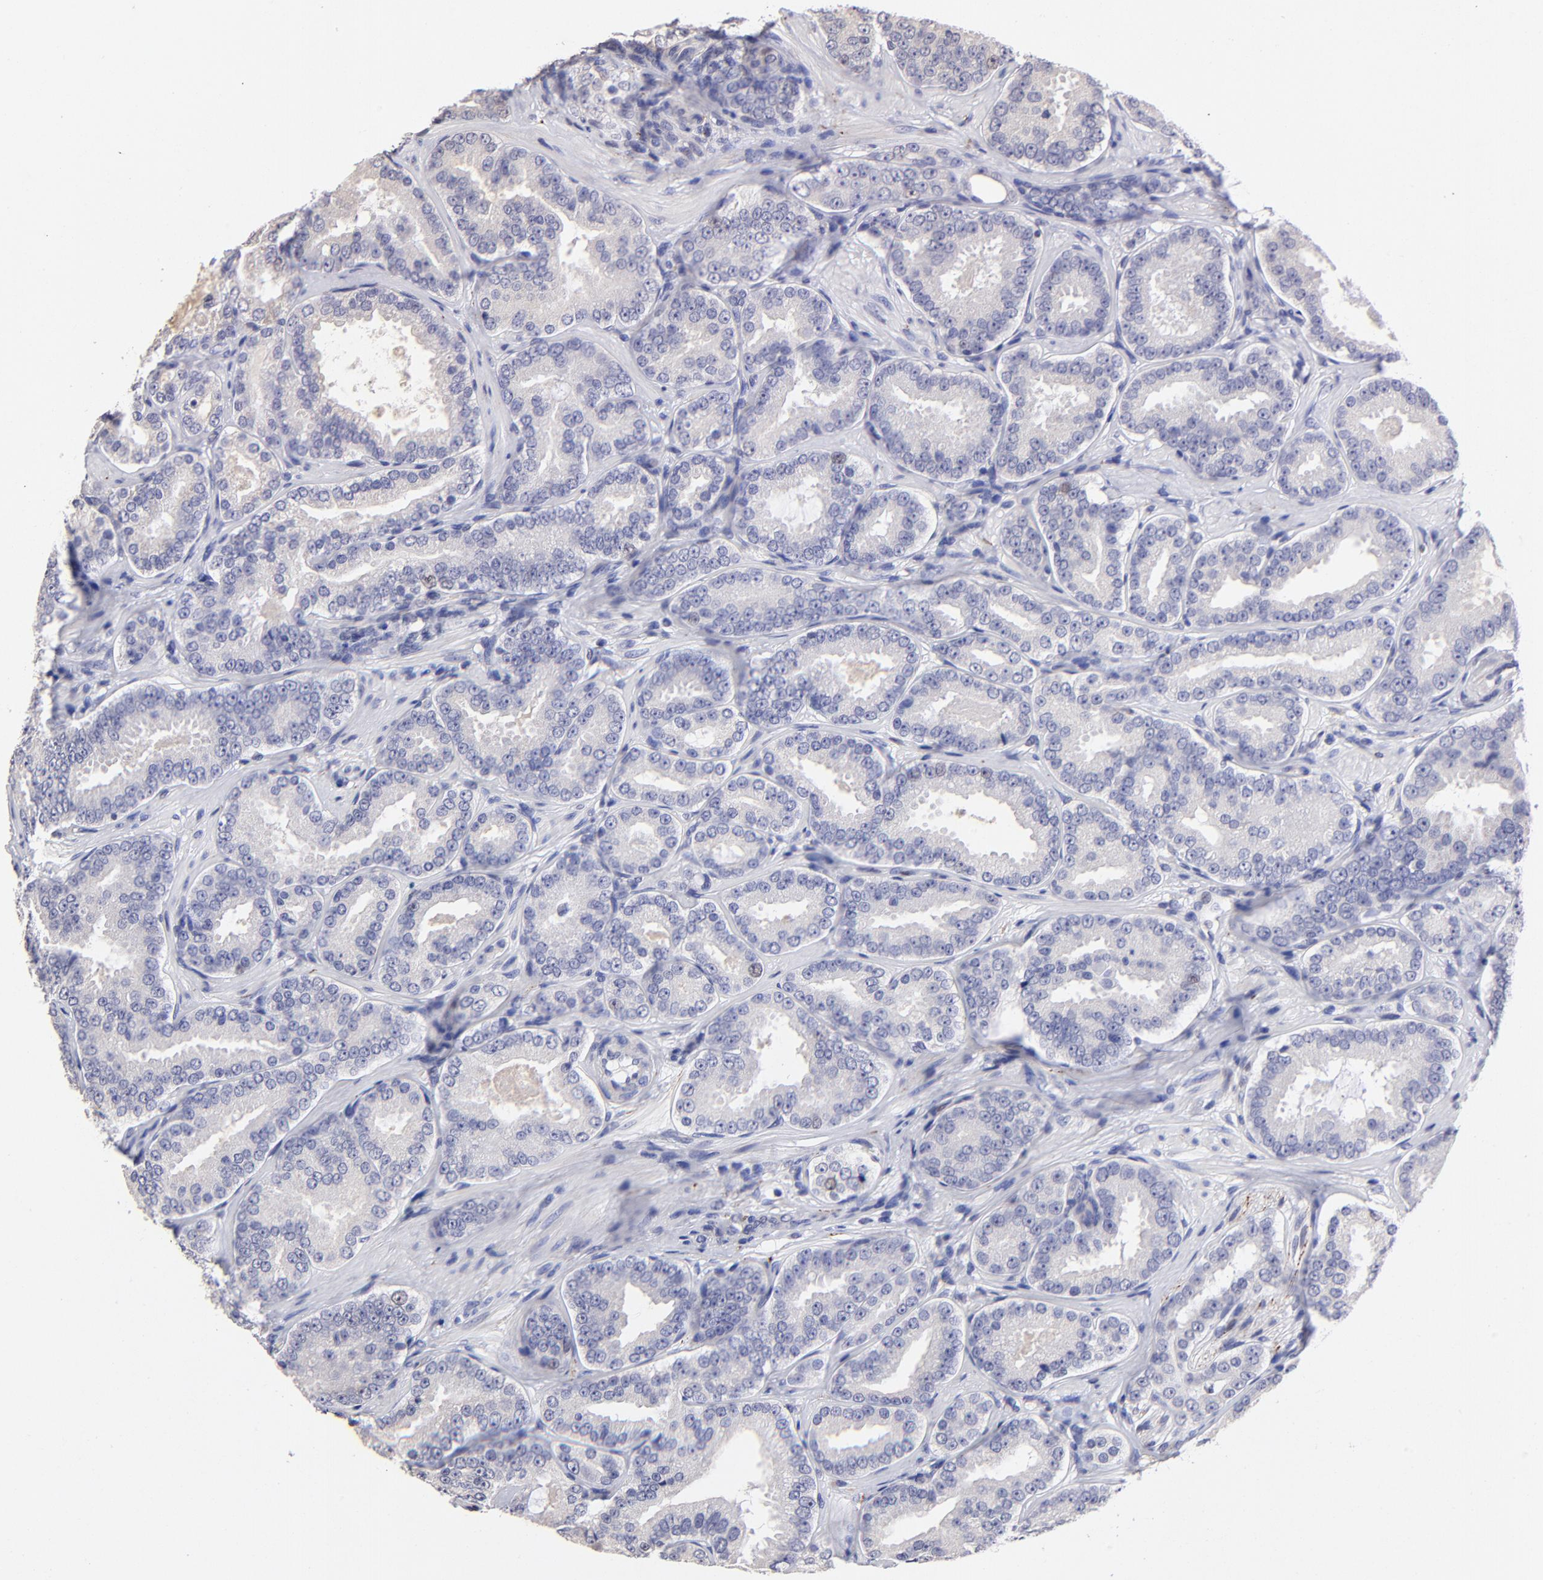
{"staining": {"intensity": "weak", "quantity": "<25%", "location": "nuclear"}, "tissue": "prostate cancer", "cell_type": "Tumor cells", "image_type": "cancer", "snomed": [{"axis": "morphology", "description": "Adenocarcinoma, Low grade"}, {"axis": "topography", "description": "Prostate"}], "caption": "Prostate cancer was stained to show a protein in brown. There is no significant positivity in tumor cells.", "gene": "DNMT1", "patient": {"sex": "male", "age": 59}}